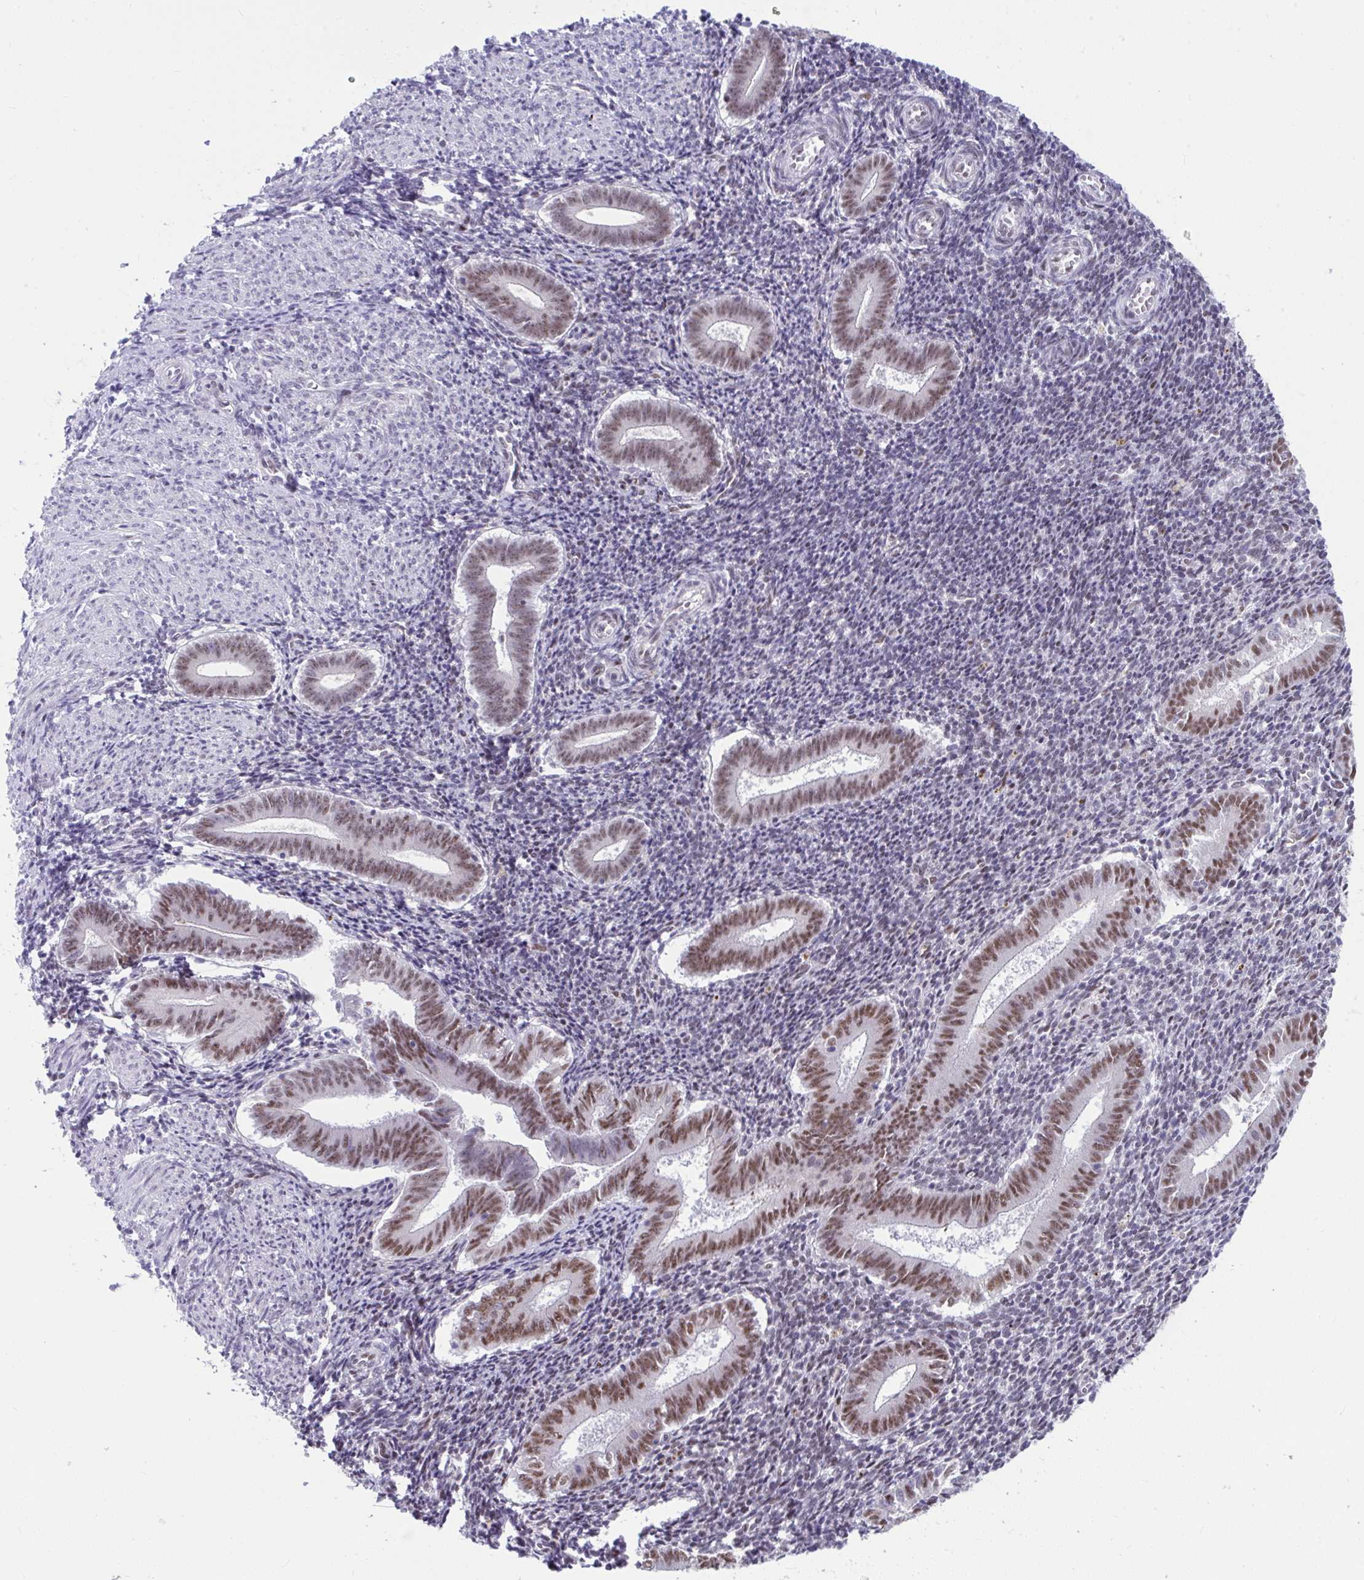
{"staining": {"intensity": "moderate", "quantity": "25%-75%", "location": "nuclear"}, "tissue": "endometrium", "cell_type": "Cells in endometrial stroma", "image_type": "normal", "snomed": [{"axis": "morphology", "description": "Normal tissue, NOS"}, {"axis": "topography", "description": "Endometrium"}], "caption": "A photomicrograph showing moderate nuclear expression in about 25%-75% of cells in endometrial stroma in normal endometrium, as visualized by brown immunohistochemical staining.", "gene": "SLC35C2", "patient": {"sex": "female", "age": 25}}